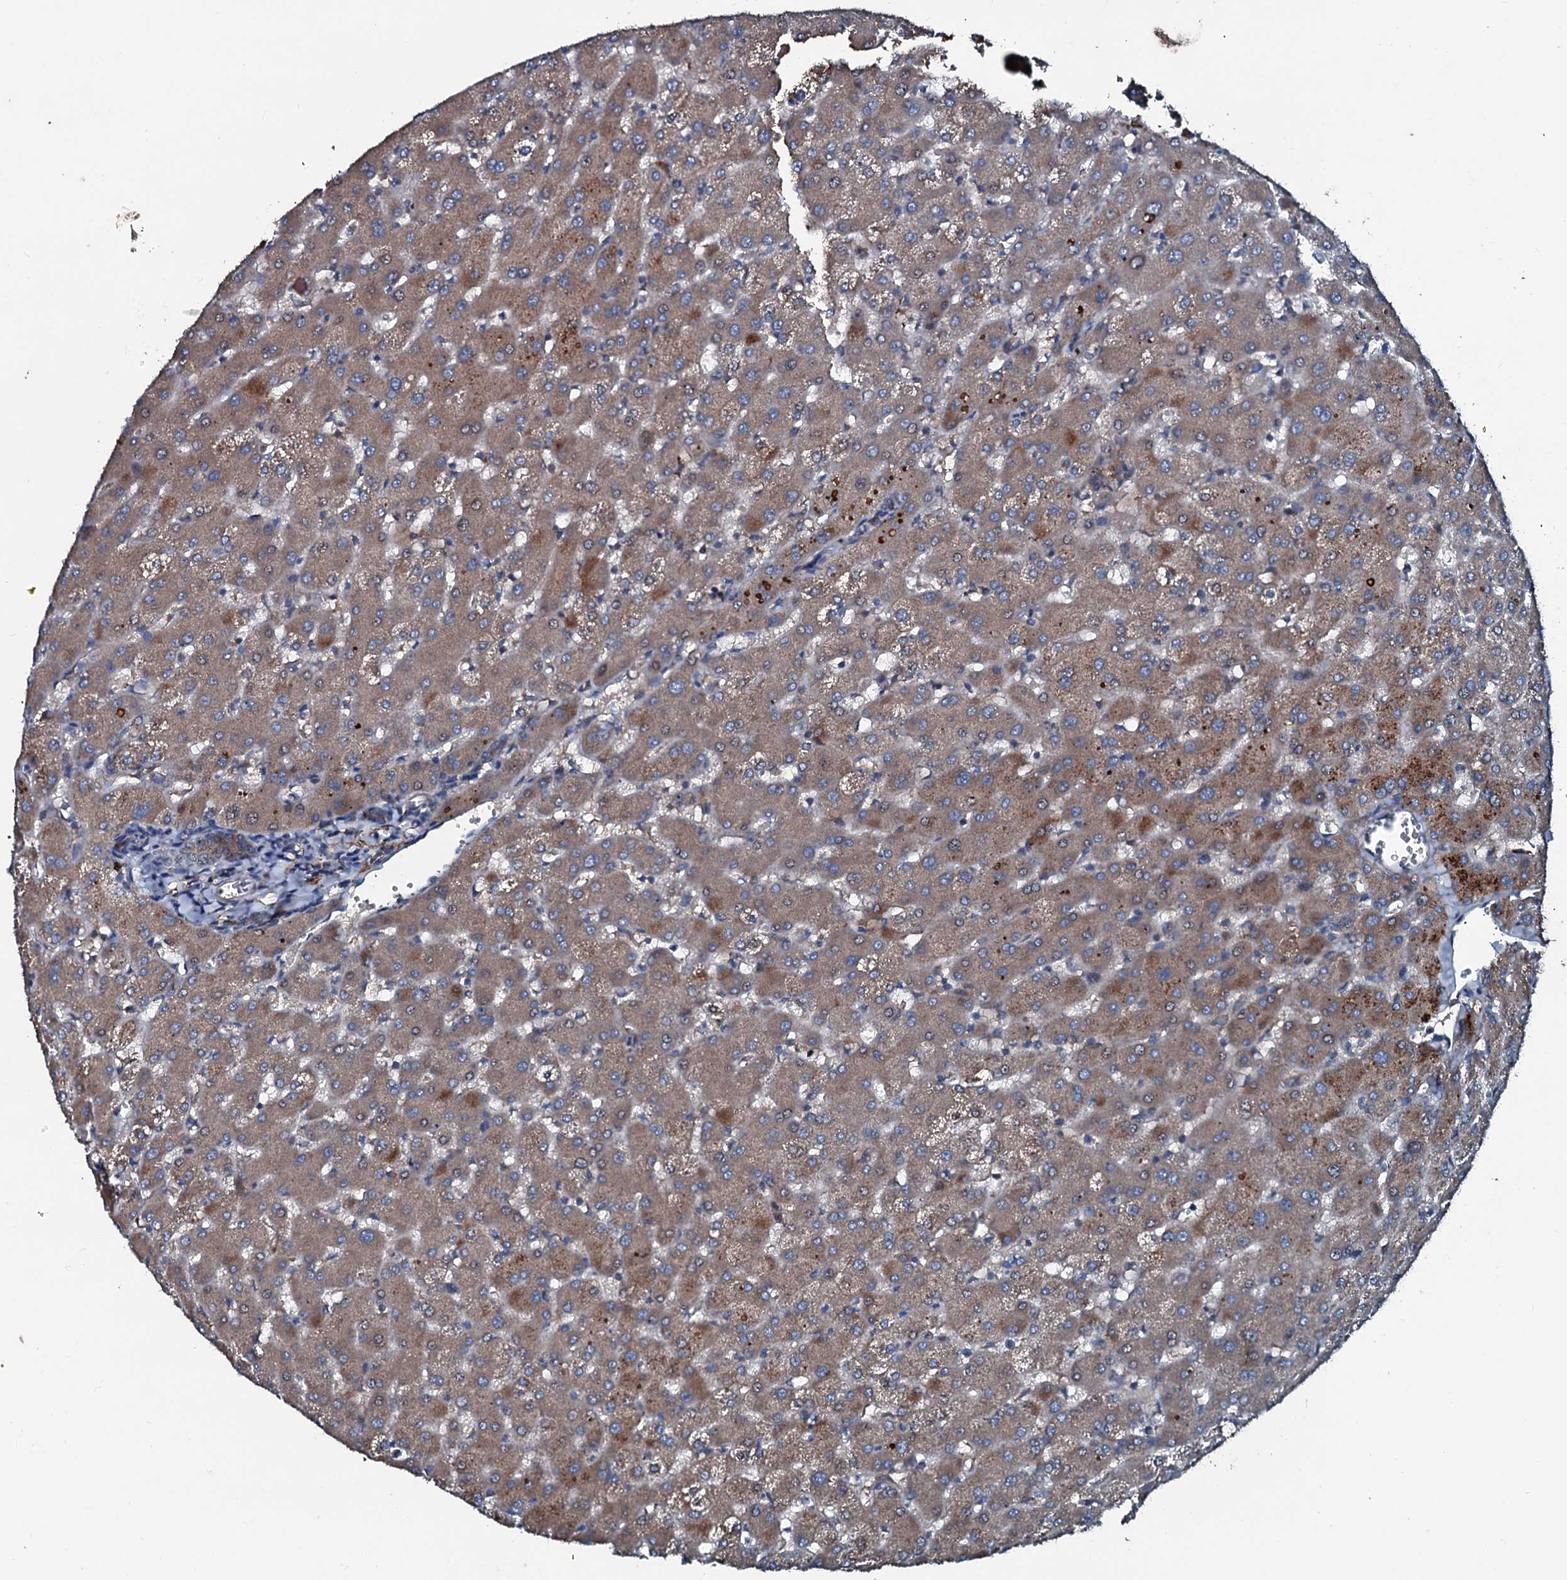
{"staining": {"intensity": "strong", "quantity": ">75%", "location": "cytoplasmic/membranous"}, "tissue": "liver", "cell_type": "Cholangiocytes", "image_type": "normal", "snomed": [{"axis": "morphology", "description": "Normal tissue, NOS"}, {"axis": "topography", "description": "Liver"}], "caption": "A brown stain highlights strong cytoplasmic/membranous staining of a protein in cholangiocytes of benign liver.", "gene": "AARS1", "patient": {"sex": "female", "age": 63}}